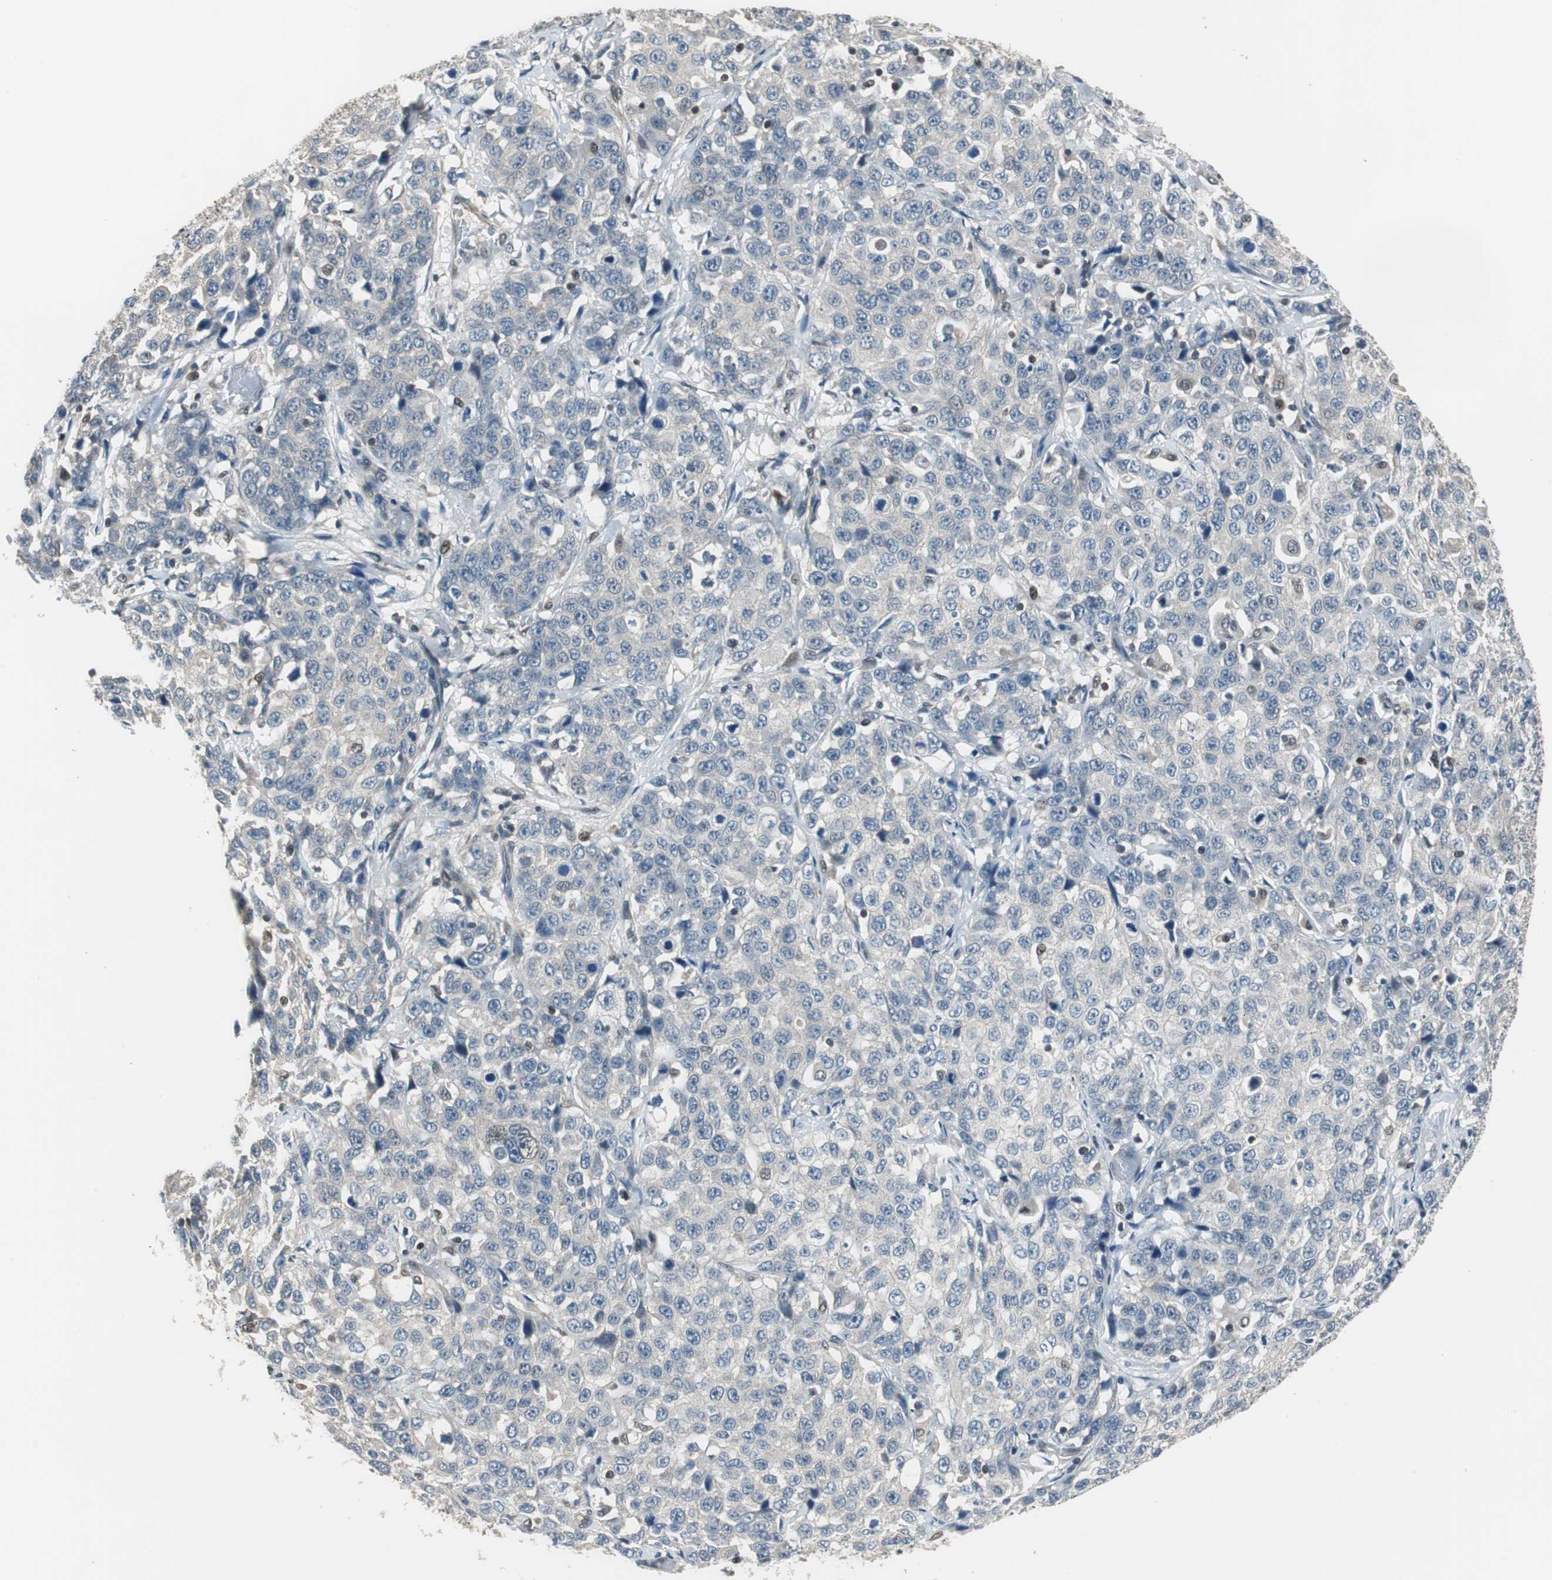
{"staining": {"intensity": "negative", "quantity": "none", "location": "none"}, "tissue": "stomach cancer", "cell_type": "Tumor cells", "image_type": "cancer", "snomed": [{"axis": "morphology", "description": "Normal tissue, NOS"}, {"axis": "morphology", "description": "Adenocarcinoma, NOS"}, {"axis": "topography", "description": "Stomach"}], "caption": "Human stomach adenocarcinoma stained for a protein using IHC shows no staining in tumor cells.", "gene": "MAFB", "patient": {"sex": "male", "age": 48}}